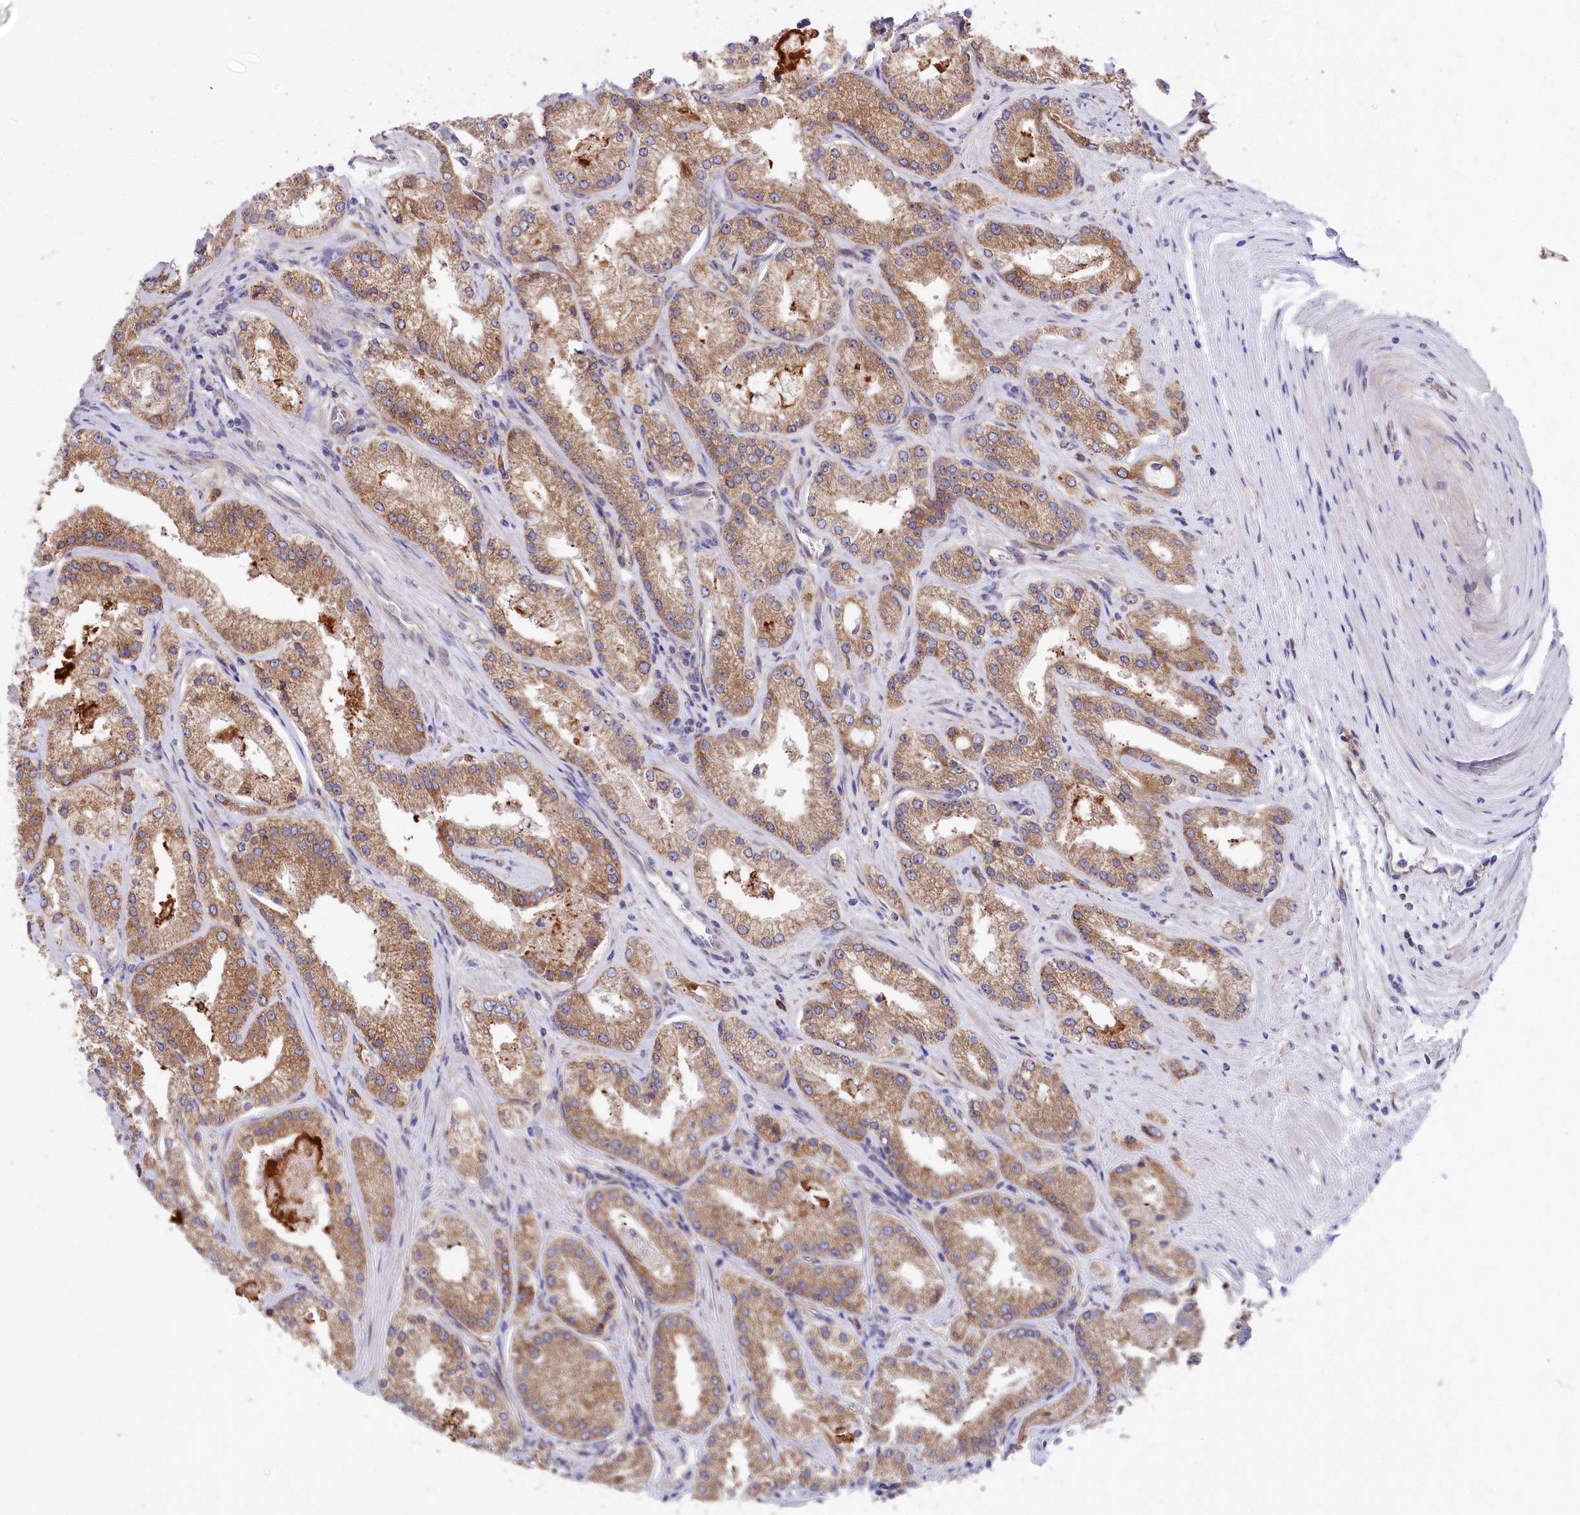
{"staining": {"intensity": "moderate", "quantity": ">75%", "location": "cytoplasmic/membranous"}, "tissue": "prostate cancer", "cell_type": "Tumor cells", "image_type": "cancer", "snomed": [{"axis": "morphology", "description": "Adenocarcinoma, Low grade"}, {"axis": "topography", "description": "Prostate"}], "caption": "Brown immunohistochemical staining in prostate low-grade adenocarcinoma displays moderate cytoplasmic/membranous staining in approximately >75% of tumor cells.", "gene": "CHID1", "patient": {"sex": "male", "age": 69}}